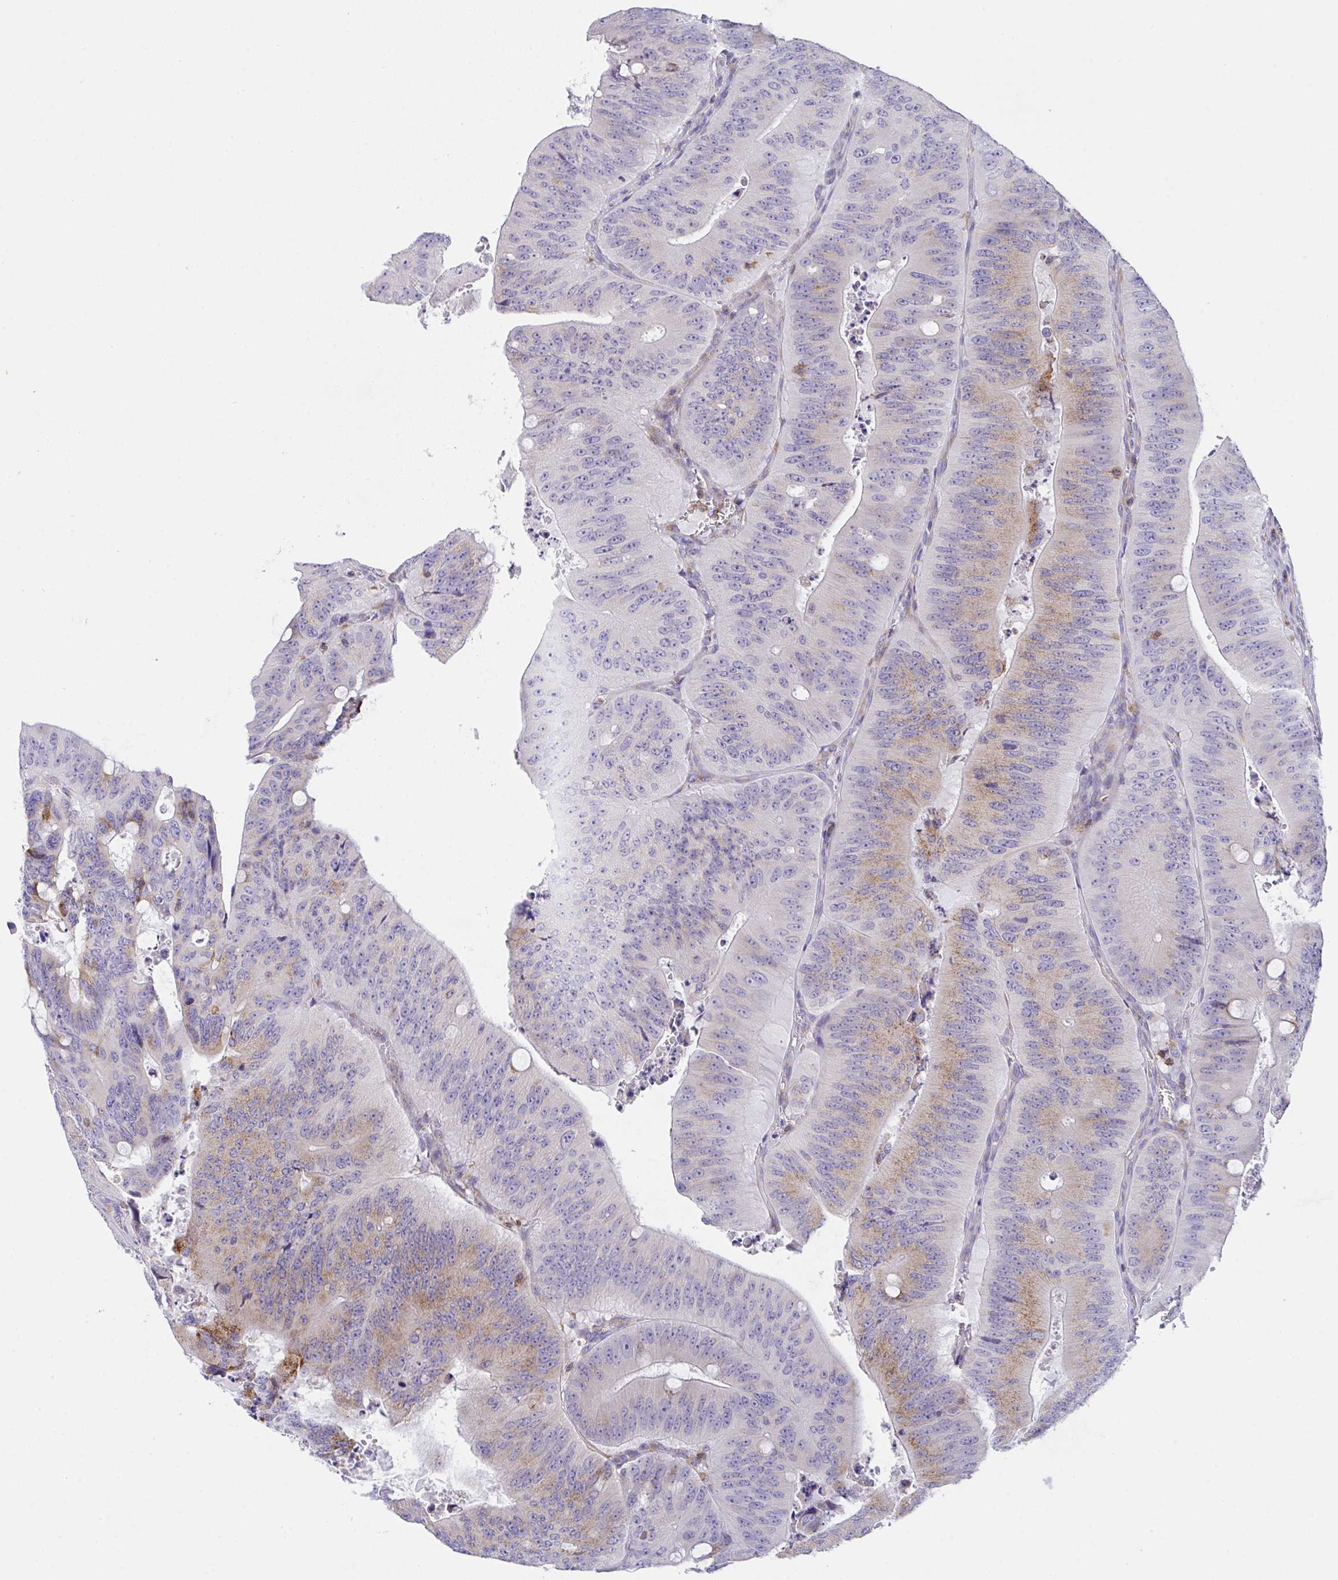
{"staining": {"intensity": "weak", "quantity": "25%-75%", "location": "cytoplasmic/membranous"}, "tissue": "colorectal cancer", "cell_type": "Tumor cells", "image_type": "cancer", "snomed": [{"axis": "morphology", "description": "Adenocarcinoma, NOS"}, {"axis": "topography", "description": "Colon"}], "caption": "Weak cytoplasmic/membranous protein staining is identified in approximately 25%-75% of tumor cells in colorectal cancer. Using DAB (3,3'-diaminobenzidine) (brown) and hematoxylin (blue) stains, captured at high magnification using brightfield microscopy.", "gene": "MIA3", "patient": {"sex": "male", "age": 62}}